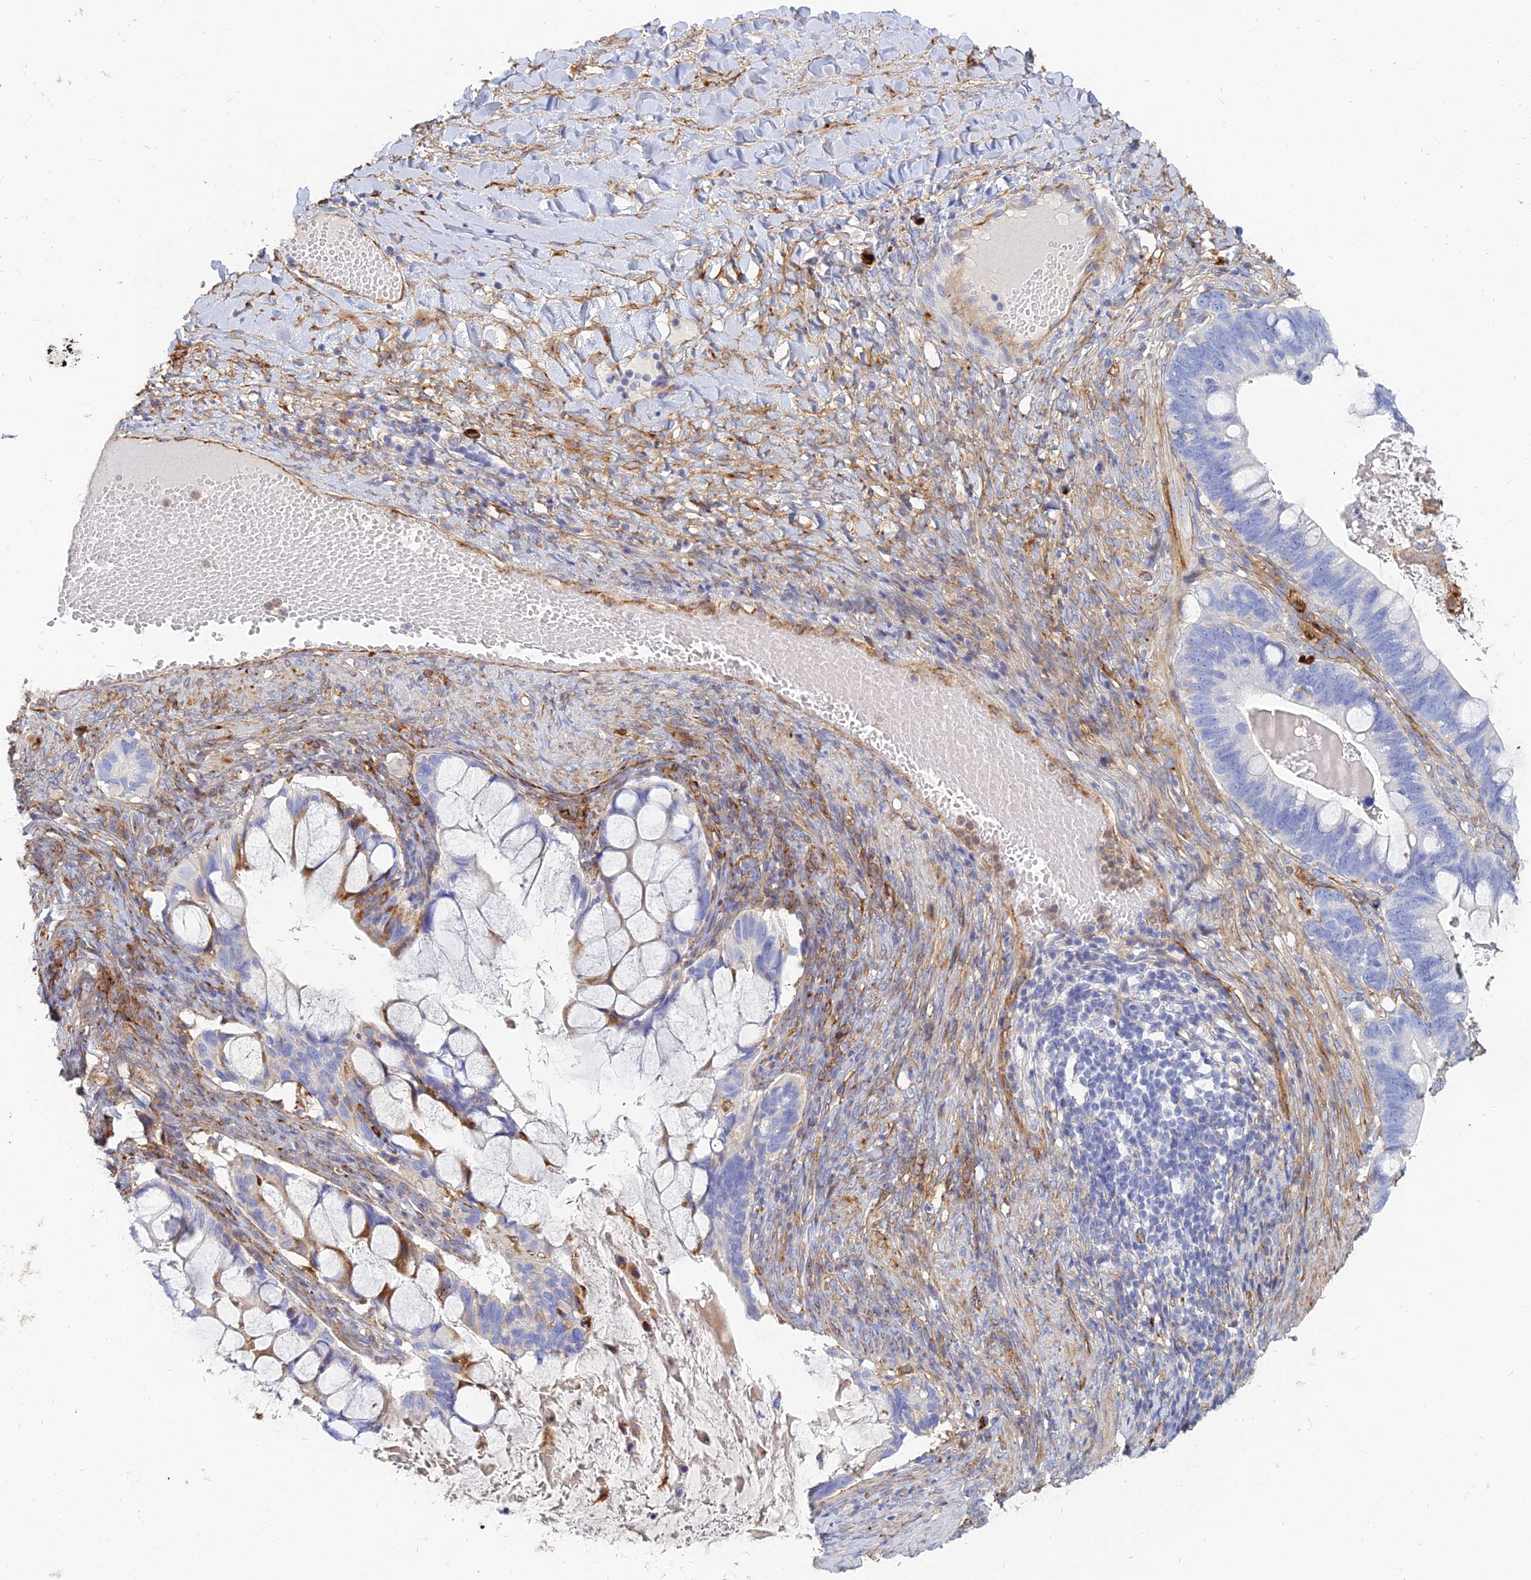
{"staining": {"intensity": "negative", "quantity": "none", "location": "none"}, "tissue": "ovarian cancer", "cell_type": "Tumor cells", "image_type": "cancer", "snomed": [{"axis": "morphology", "description": "Cystadenocarcinoma, mucinous, NOS"}, {"axis": "topography", "description": "Ovary"}], "caption": "IHC micrograph of human ovarian cancer stained for a protein (brown), which reveals no expression in tumor cells.", "gene": "VAT1", "patient": {"sex": "female", "age": 61}}